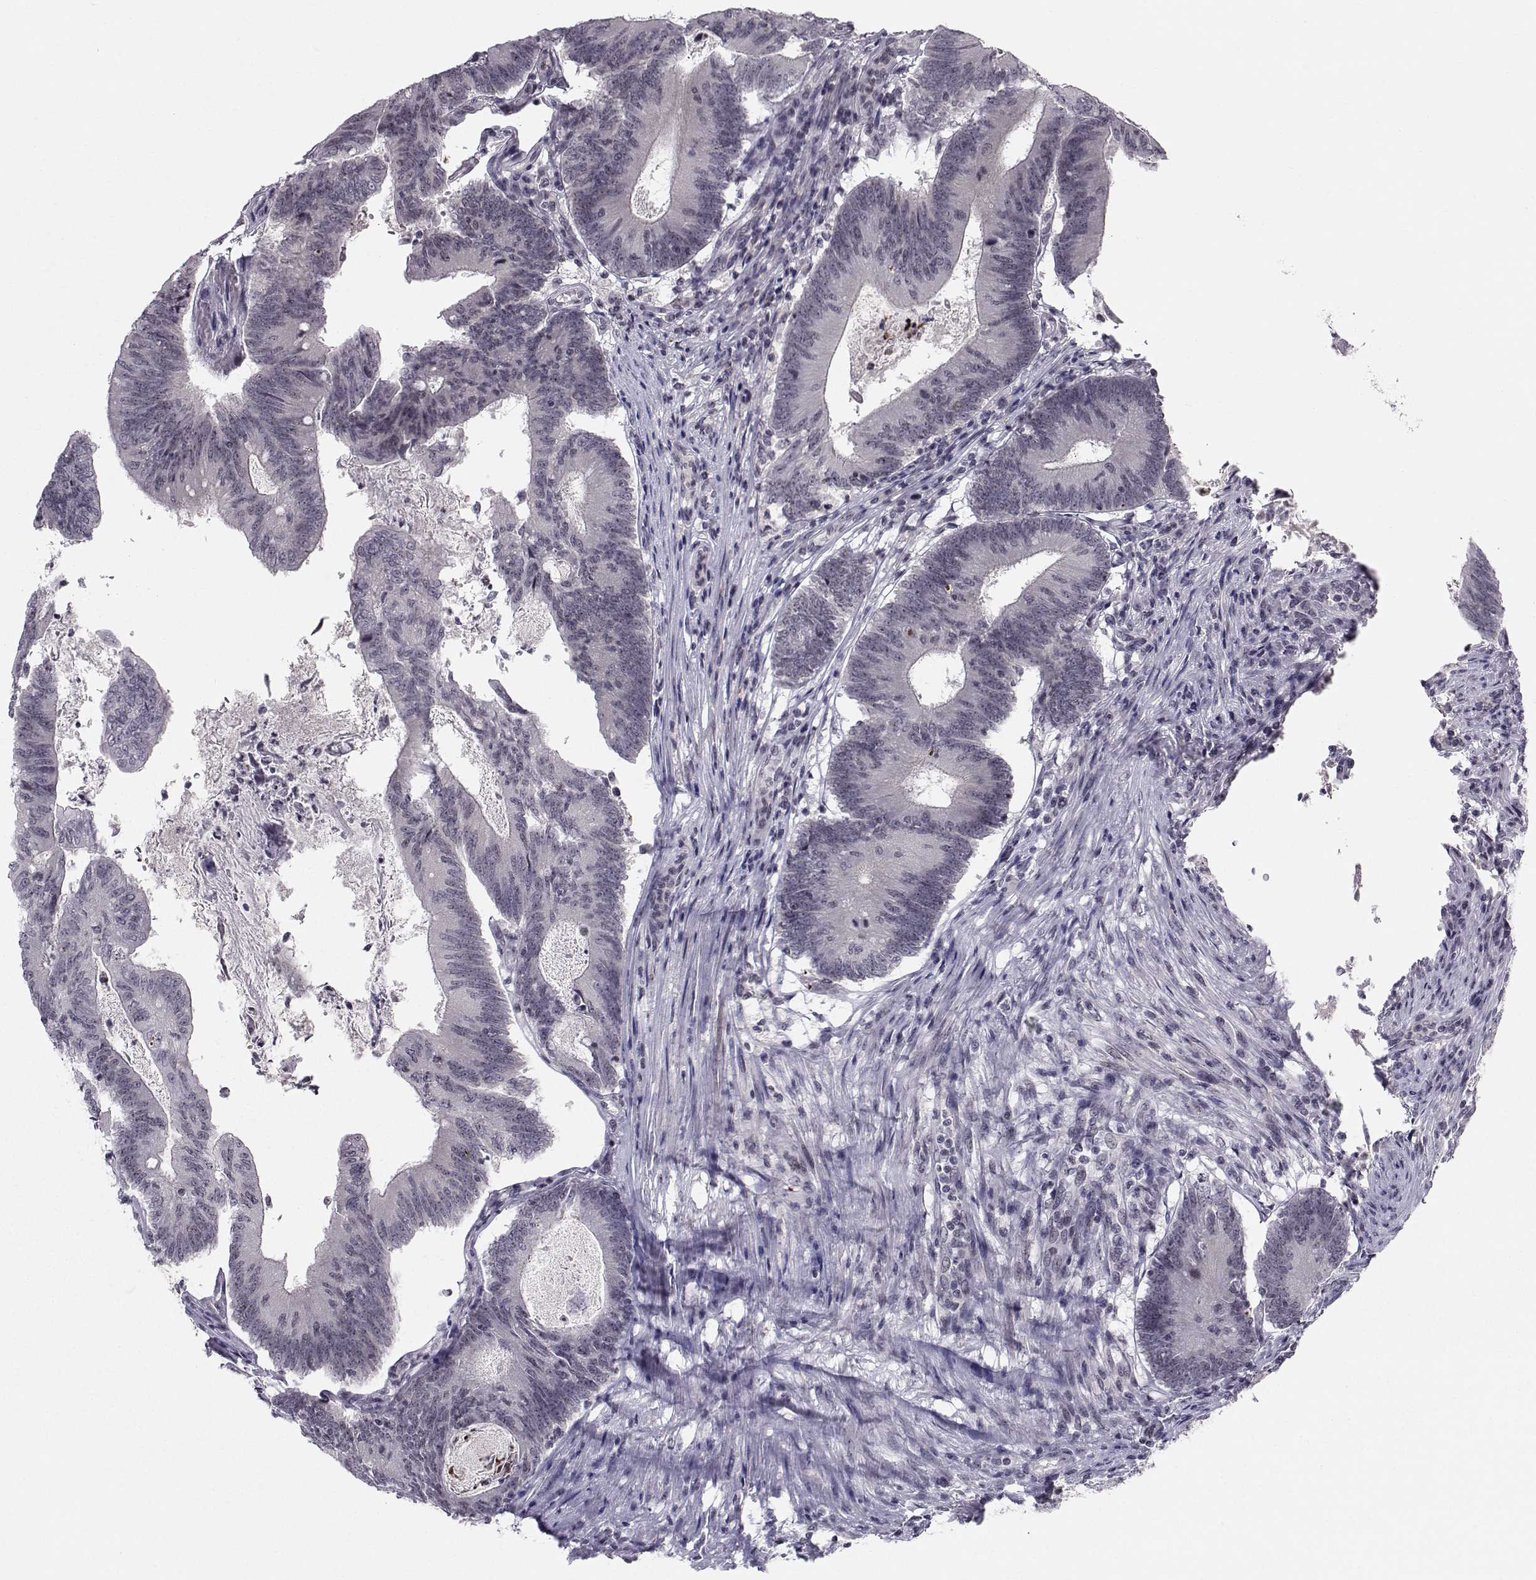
{"staining": {"intensity": "negative", "quantity": "none", "location": "none"}, "tissue": "colorectal cancer", "cell_type": "Tumor cells", "image_type": "cancer", "snomed": [{"axis": "morphology", "description": "Adenocarcinoma, NOS"}, {"axis": "topography", "description": "Colon"}], "caption": "This is an IHC micrograph of colorectal cancer. There is no expression in tumor cells.", "gene": "MARCHF4", "patient": {"sex": "female", "age": 70}}